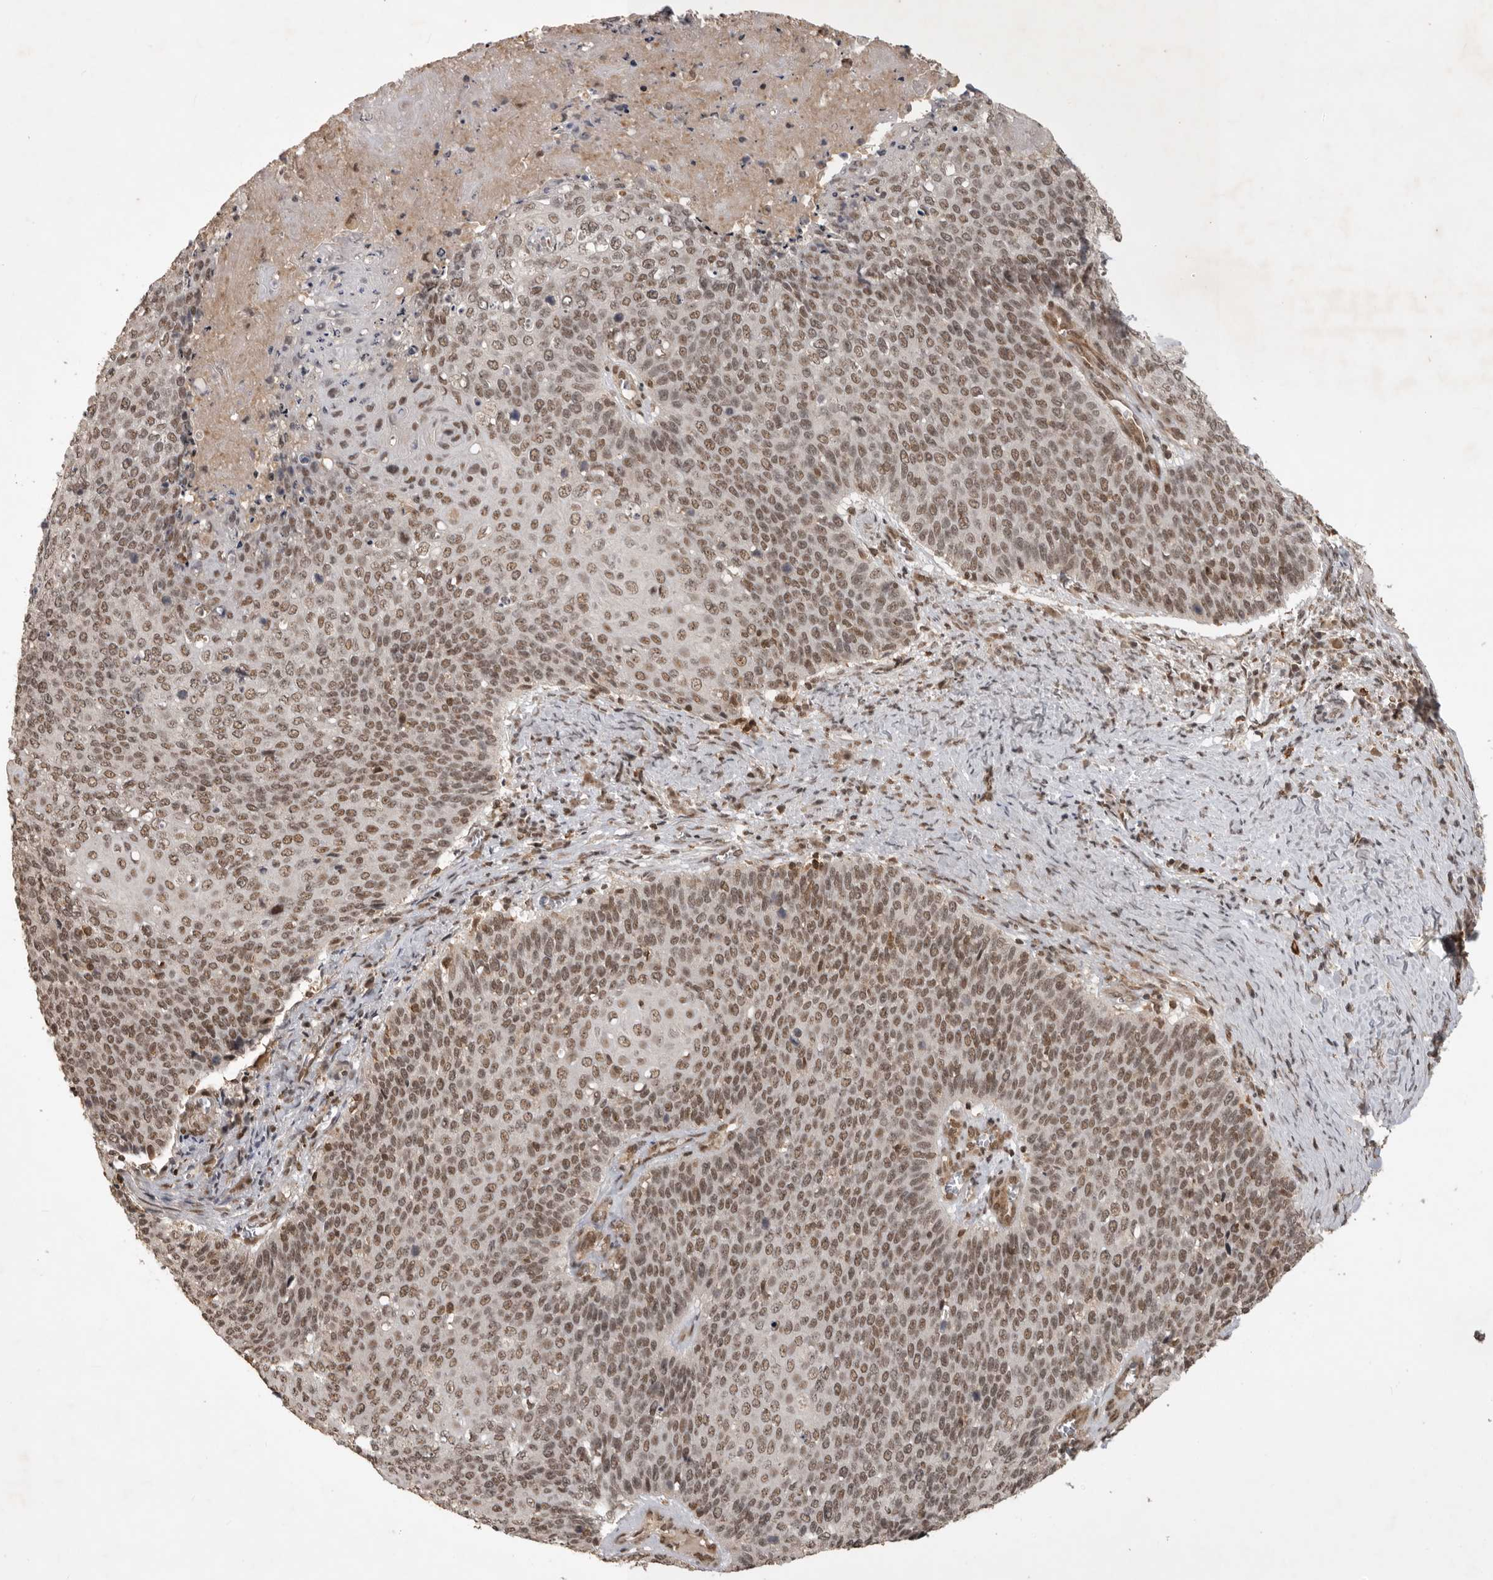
{"staining": {"intensity": "moderate", "quantity": ">75%", "location": "nuclear"}, "tissue": "cervical cancer", "cell_type": "Tumor cells", "image_type": "cancer", "snomed": [{"axis": "morphology", "description": "Squamous cell carcinoma, NOS"}, {"axis": "topography", "description": "Cervix"}], "caption": "Human cervical cancer (squamous cell carcinoma) stained with a brown dye reveals moderate nuclear positive staining in about >75% of tumor cells.", "gene": "CBLL1", "patient": {"sex": "female", "age": 39}}